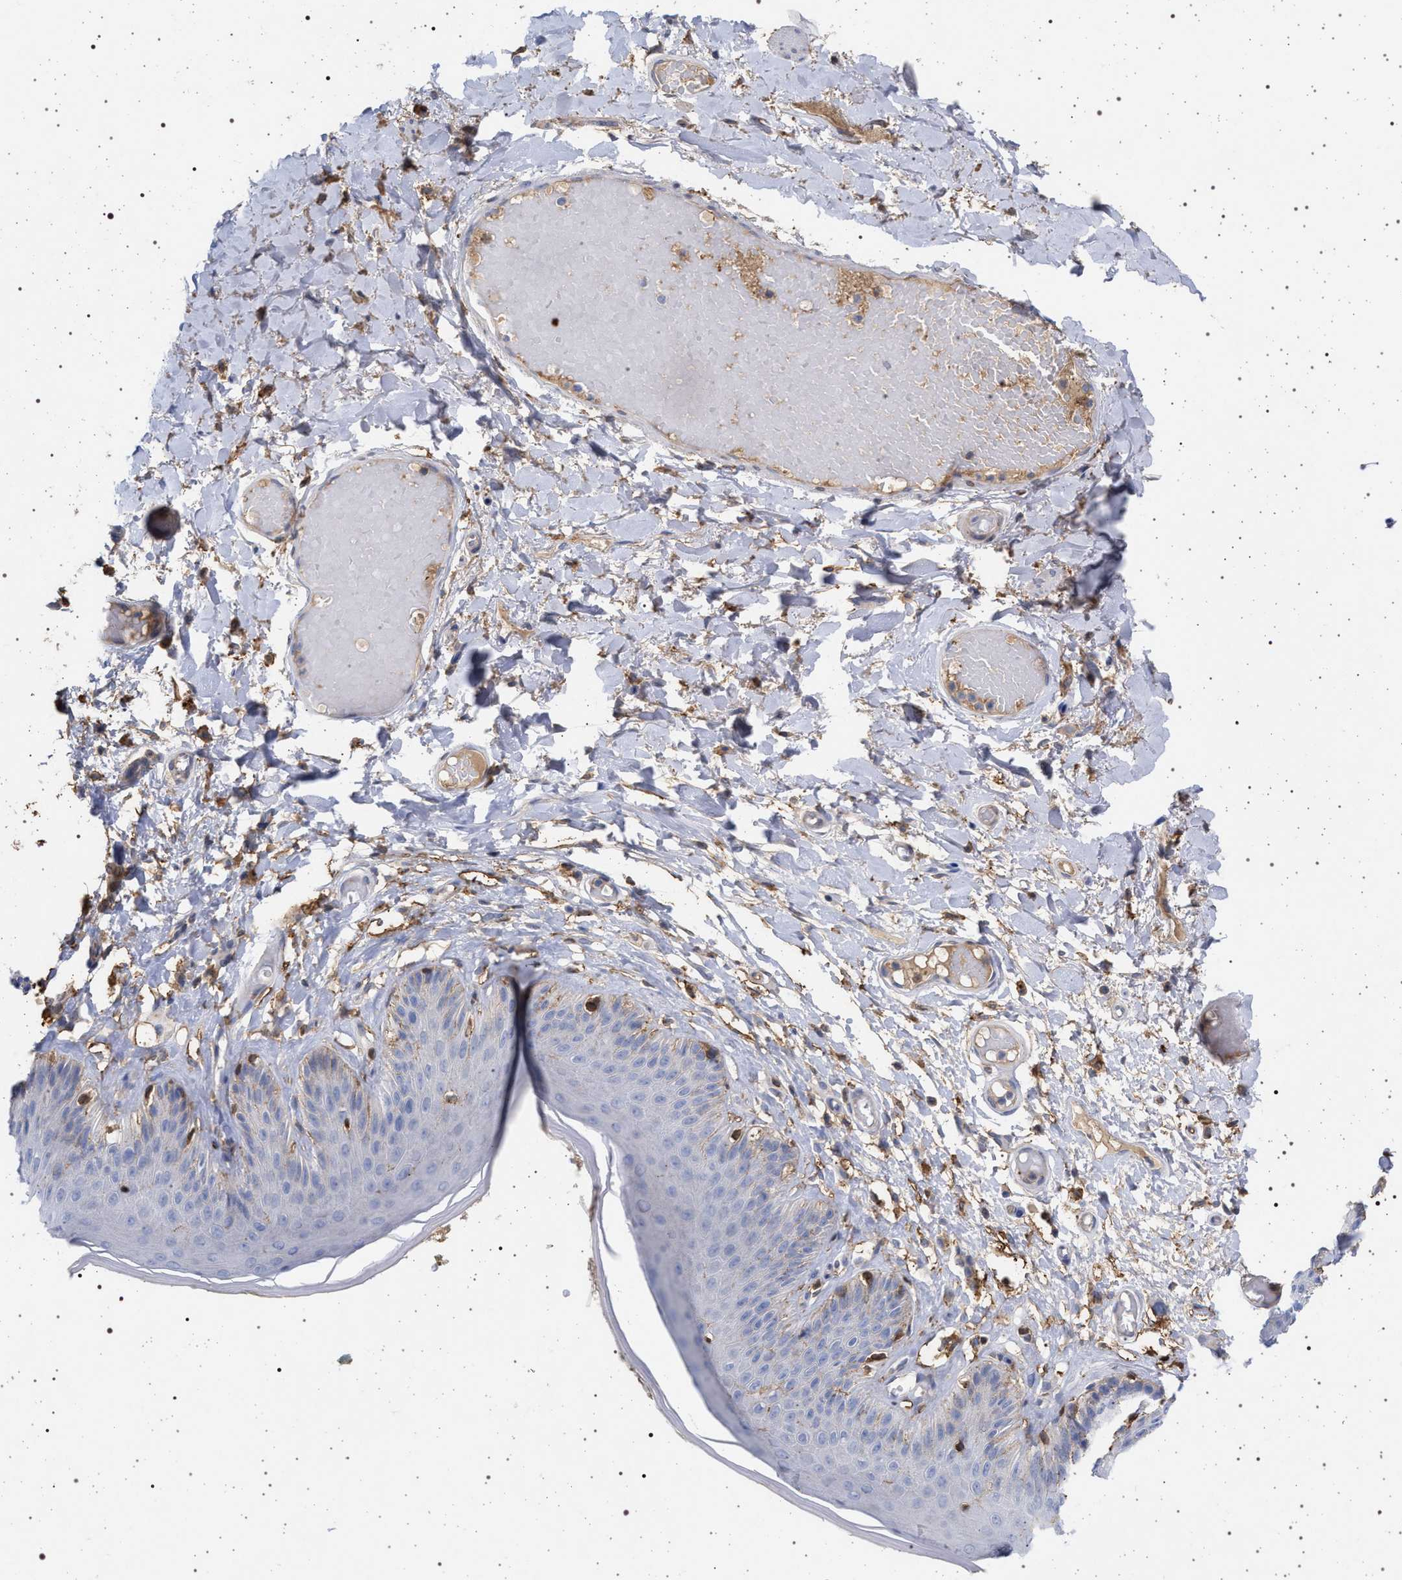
{"staining": {"intensity": "moderate", "quantity": "<25%", "location": "cytoplasmic/membranous"}, "tissue": "skin", "cell_type": "Epidermal cells", "image_type": "normal", "snomed": [{"axis": "morphology", "description": "Normal tissue, NOS"}, {"axis": "topography", "description": "Vulva"}], "caption": "Immunohistochemical staining of benign human skin exhibits low levels of moderate cytoplasmic/membranous expression in about <25% of epidermal cells.", "gene": "PLG", "patient": {"sex": "female", "age": 73}}